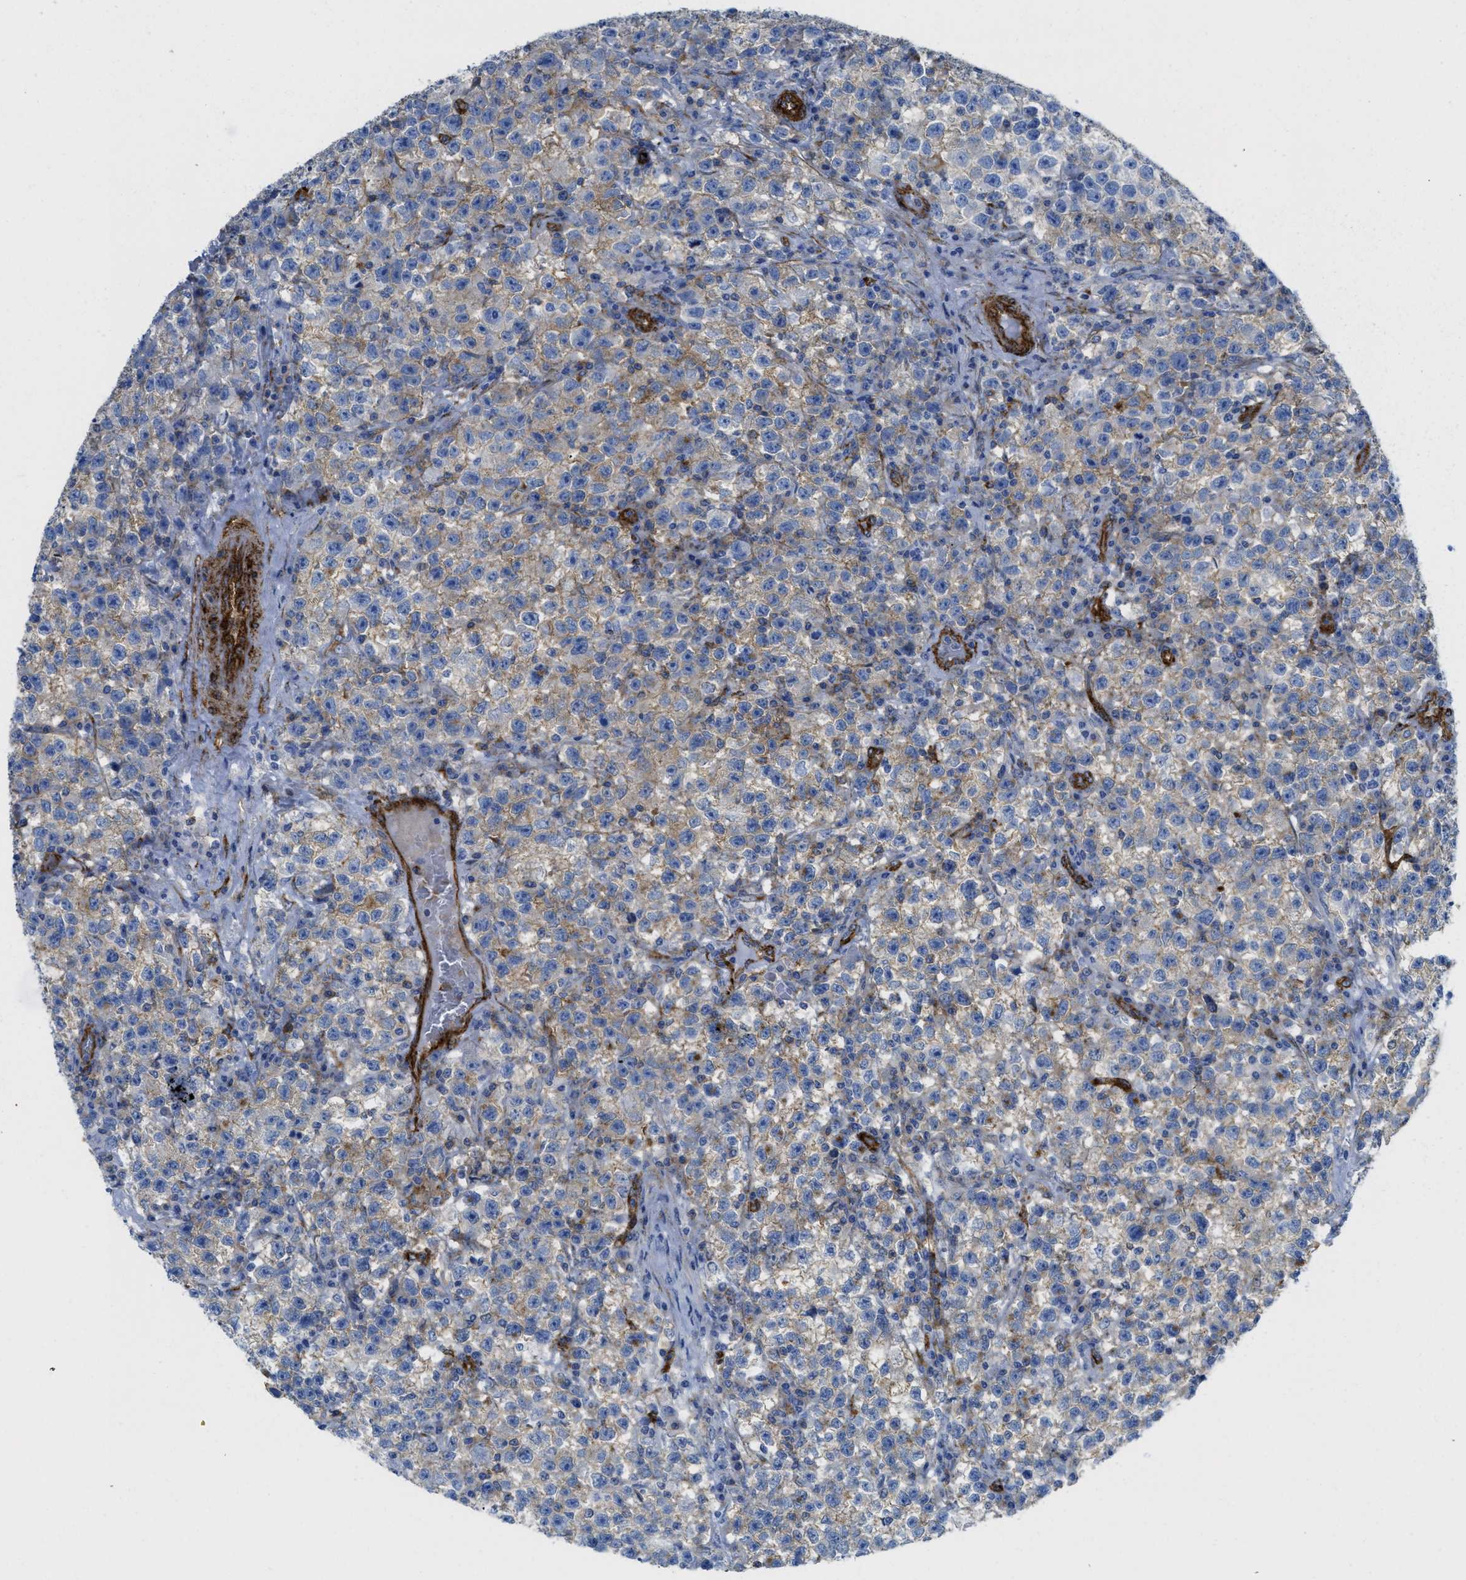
{"staining": {"intensity": "weak", "quantity": "25%-75%", "location": "cytoplasmic/membranous"}, "tissue": "testis cancer", "cell_type": "Tumor cells", "image_type": "cancer", "snomed": [{"axis": "morphology", "description": "Seminoma, NOS"}, {"axis": "topography", "description": "Testis"}], "caption": "The photomicrograph exhibits staining of testis seminoma, revealing weak cytoplasmic/membranous protein expression (brown color) within tumor cells.", "gene": "HIP1", "patient": {"sex": "male", "age": 22}}